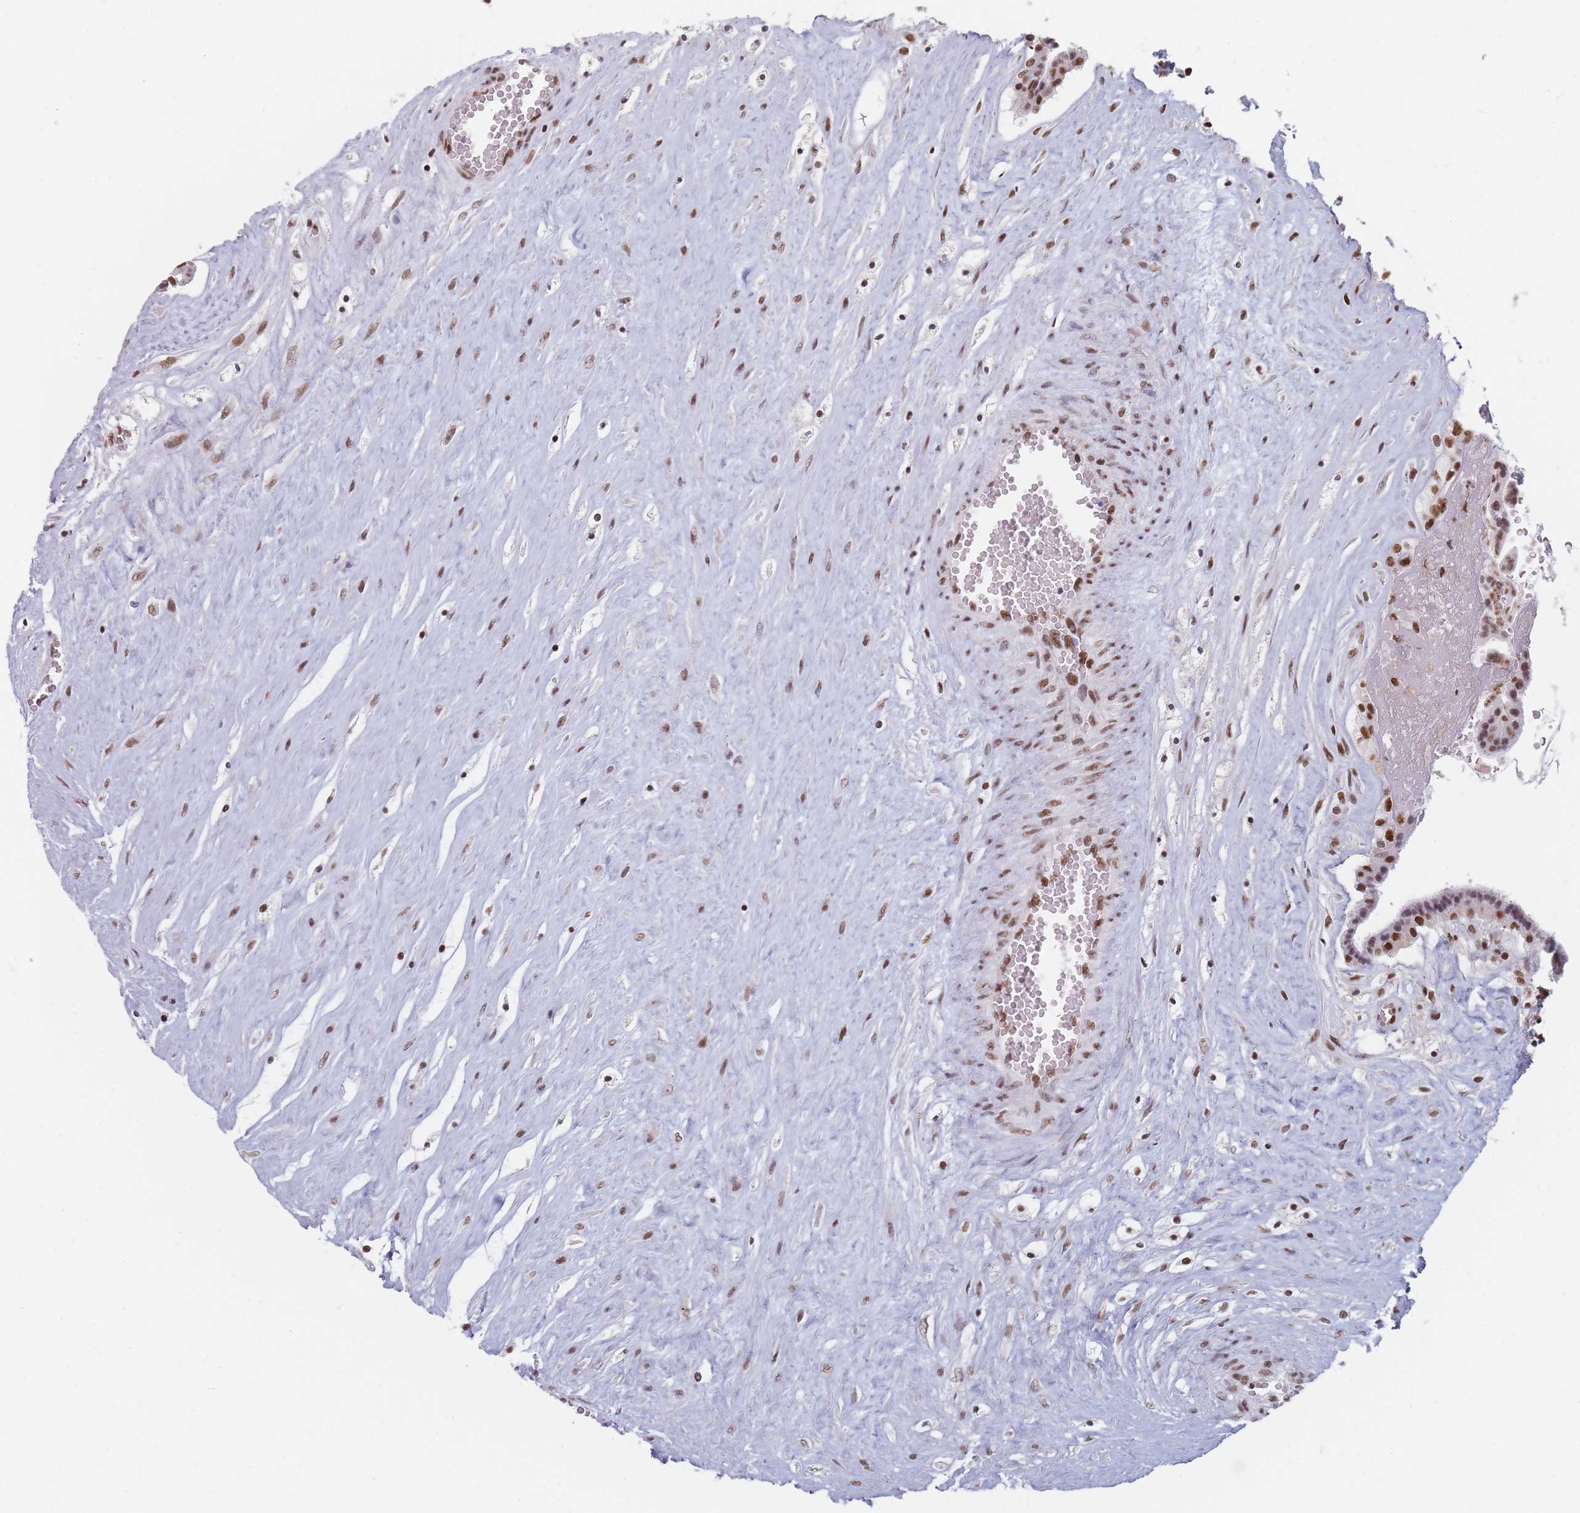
{"staining": {"intensity": "moderate", "quantity": ">75%", "location": "nuclear"}, "tissue": "placenta", "cell_type": "Decidual cells", "image_type": "normal", "snomed": [{"axis": "morphology", "description": "Normal tissue, NOS"}, {"axis": "topography", "description": "Placenta"}], "caption": "IHC of benign placenta shows medium levels of moderate nuclear positivity in about >75% of decidual cells. The protein of interest is shown in brown color, while the nuclei are stained blue.", "gene": "SAFB2", "patient": {"sex": "female", "age": 37}}